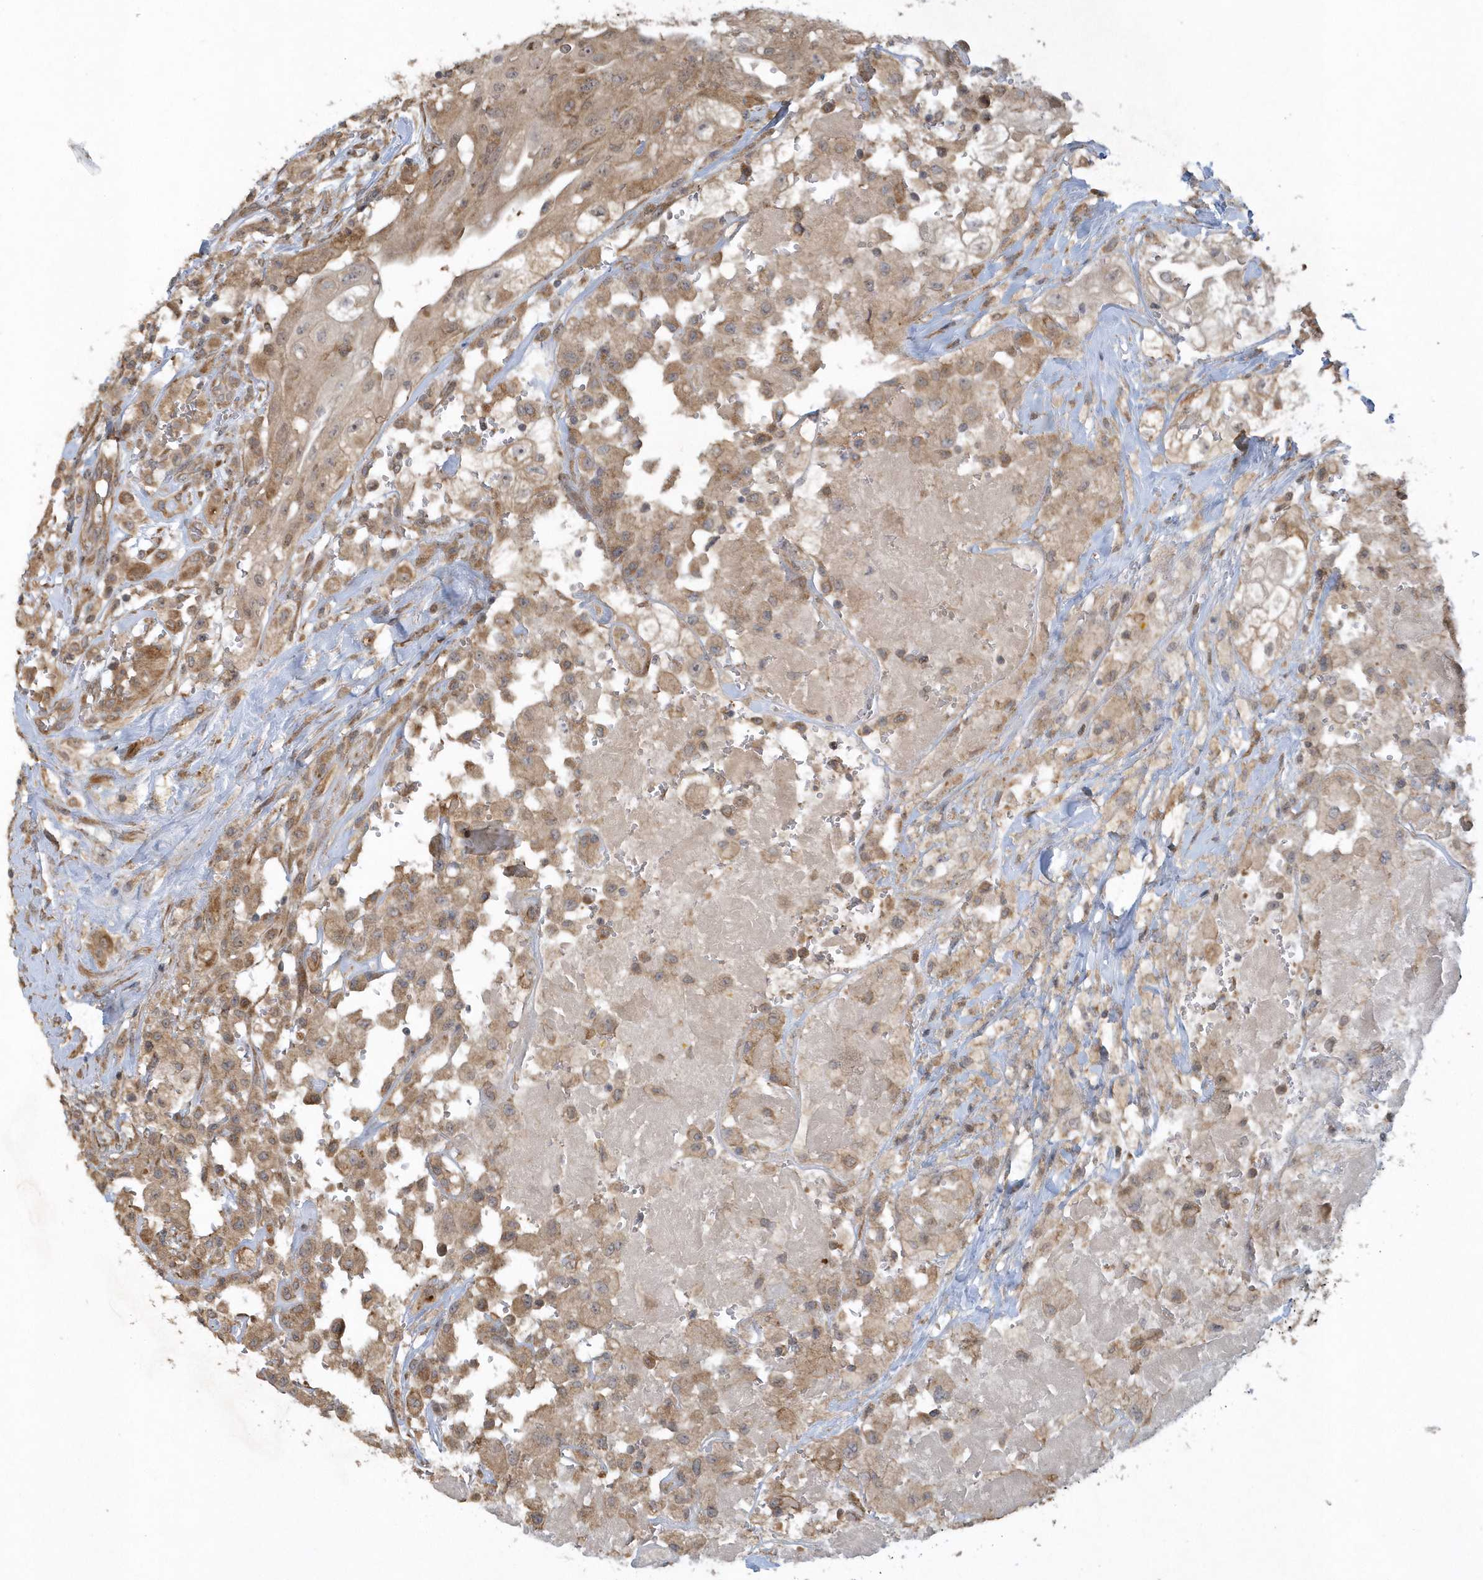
{"staining": {"intensity": "moderate", "quantity": ">75%", "location": "cytoplasmic/membranous"}, "tissue": "thyroid cancer", "cell_type": "Tumor cells", "image_type": "cancer", "snomed": [{"axis": "morphology", "description": "Papillary adenocarcinoma, NOS"}, {"axis": "topography", "description": "Thyroid gland"}], "caption": "This photomicrograph displays immunohistochemistry staining of human thyroid papillary adenocarcinoma, with medium moderate cytoplasmic/membranous expression in approximately >75% of tumor cells.", "gene": "THG1L", "patient": {"sex": "female", "age": 59}}